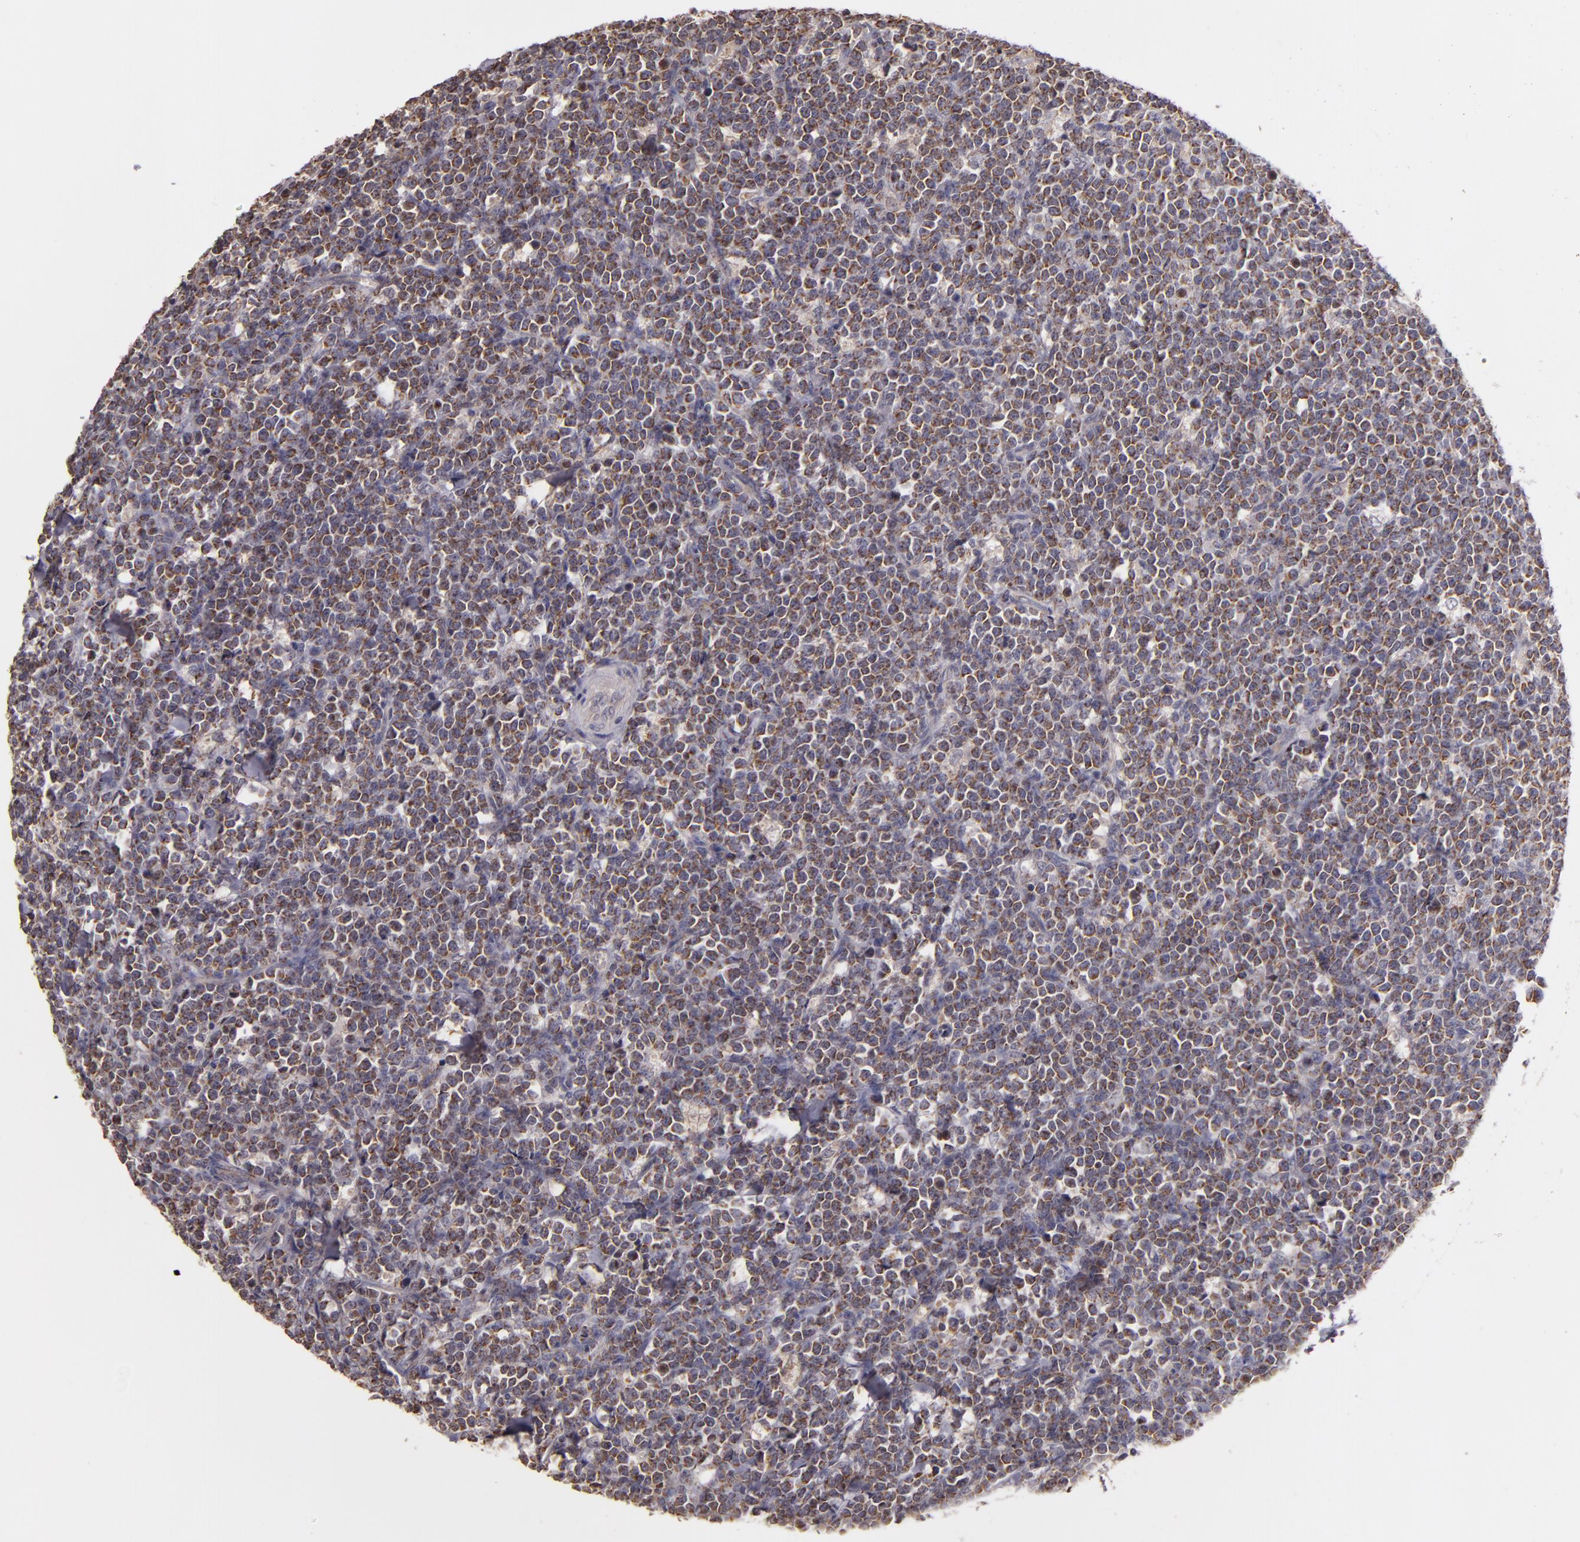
{"staining": {"intensity": "weak", "quantity": ">75%", "location": "cytoplasmic/membranous"}, "tissue": "lymphoma", "cell_type": "Tumor cells", "image_type": "cancer", "snomed": [{"axis": "morphology", "description": "Malignant lymphoma, non-Hodgkin's type, High grade"}, {"axis": "topography", "description": "Small intestine"}, {"axis": "topography", "description": "Colon"}], "caption": "Tumor cells exhibit low levels of weak cytoplasmic/membranous staining in approximately >75% of cells in human lymphoma. Nuclei are stained in blue.", "gene": "ABL1", "patient": {"sex": "male", "age": 8}}